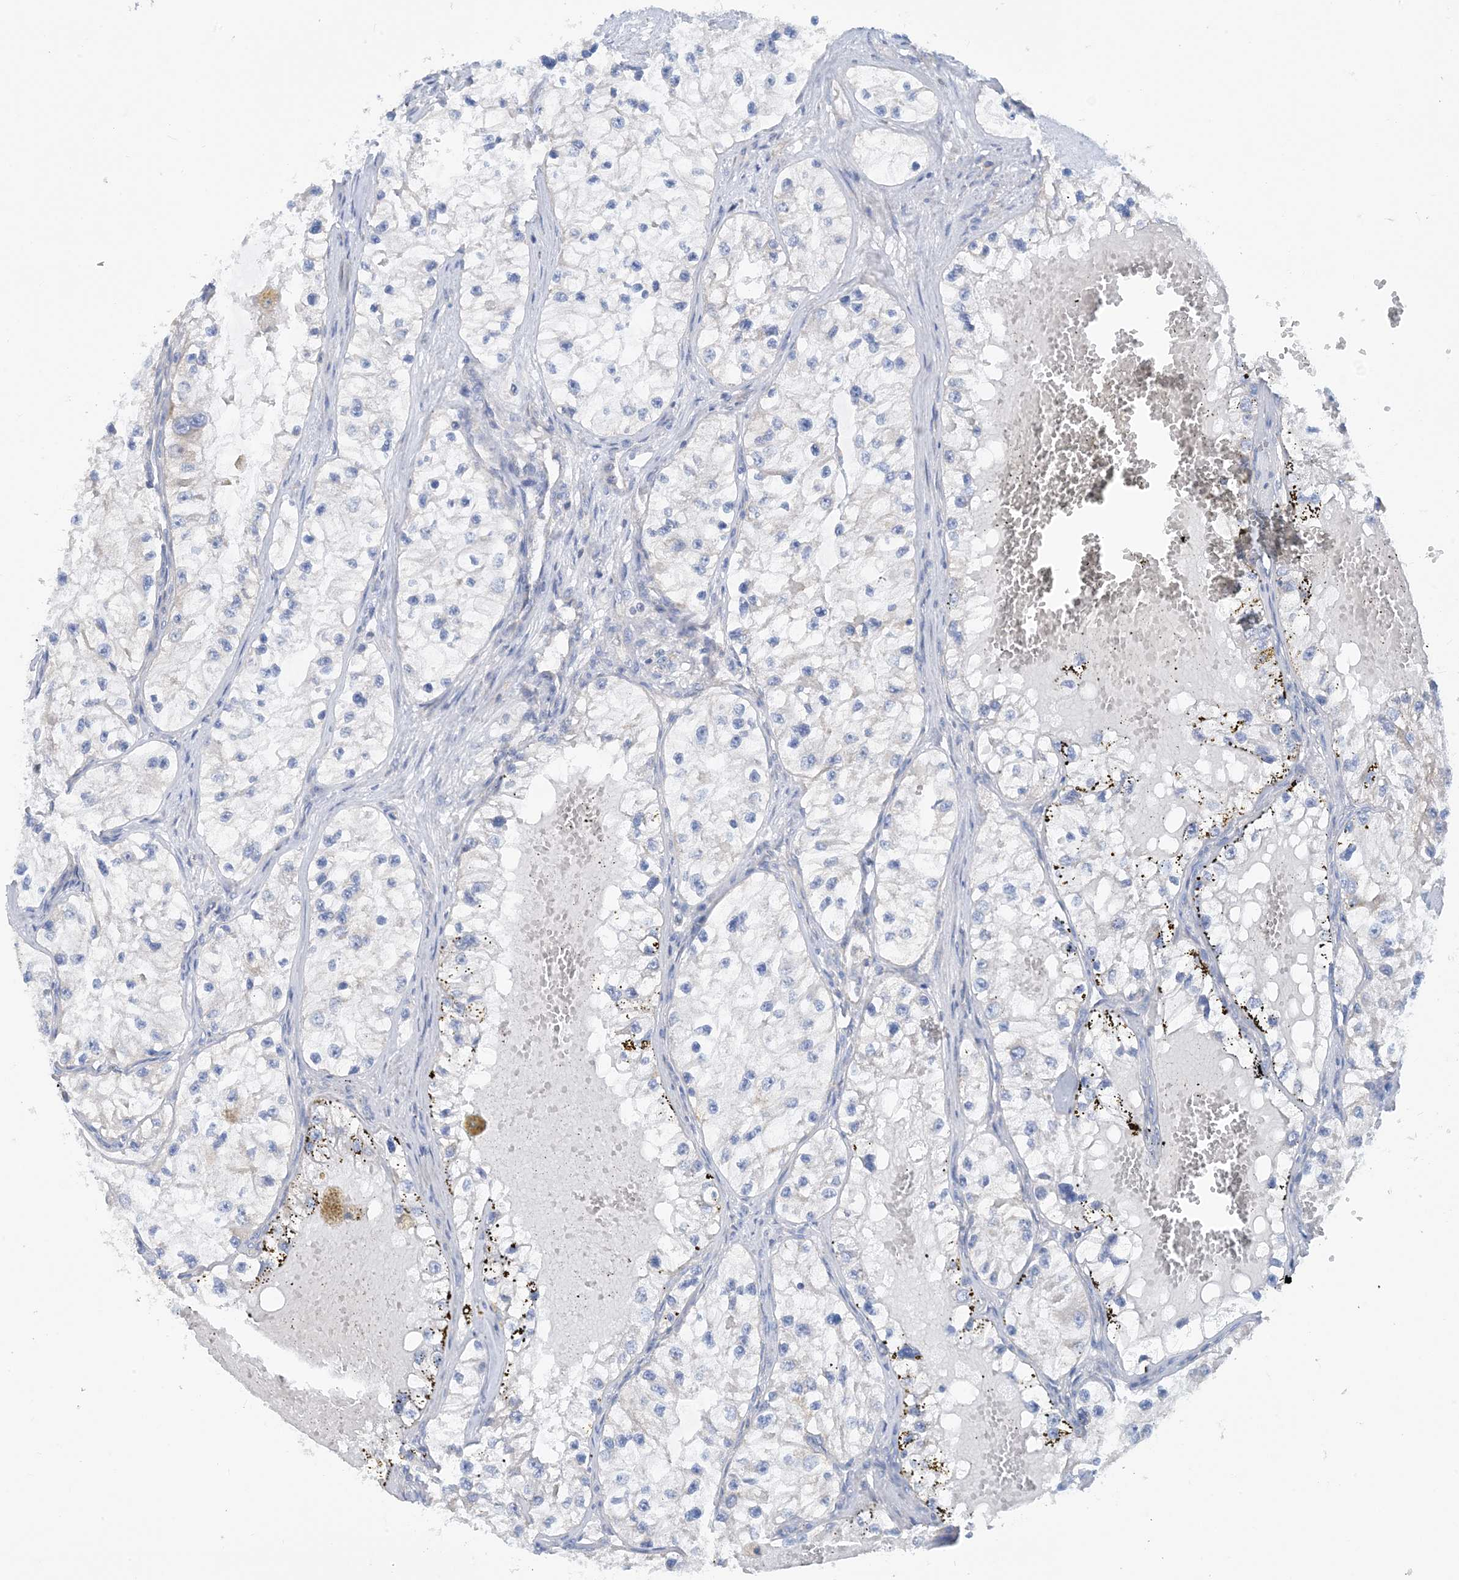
{"staining": {"intensity": "weak", "quantity": "25%-75%", "location": "cytoplasmic/membranous"}, "tissue": "renal cancer", "cell_type": "Tumor cells", "image_type": "cancer", "snomed": [{"axis": "morphology", "description": "Adenocarcinoma, NOS"}, {"axis": "topography", "description": "Kidney"}], "caption": "Protein staining of renal cancer tissue demonstrates weak cytoplasmic/membranous expression in approximately 25%-75% of tumor cells. (DAB = brown stain, brightfield microscopy at high magnification).", "gene": "PHOSPHO2", "patient": {"sex": "female", "age": 57}}